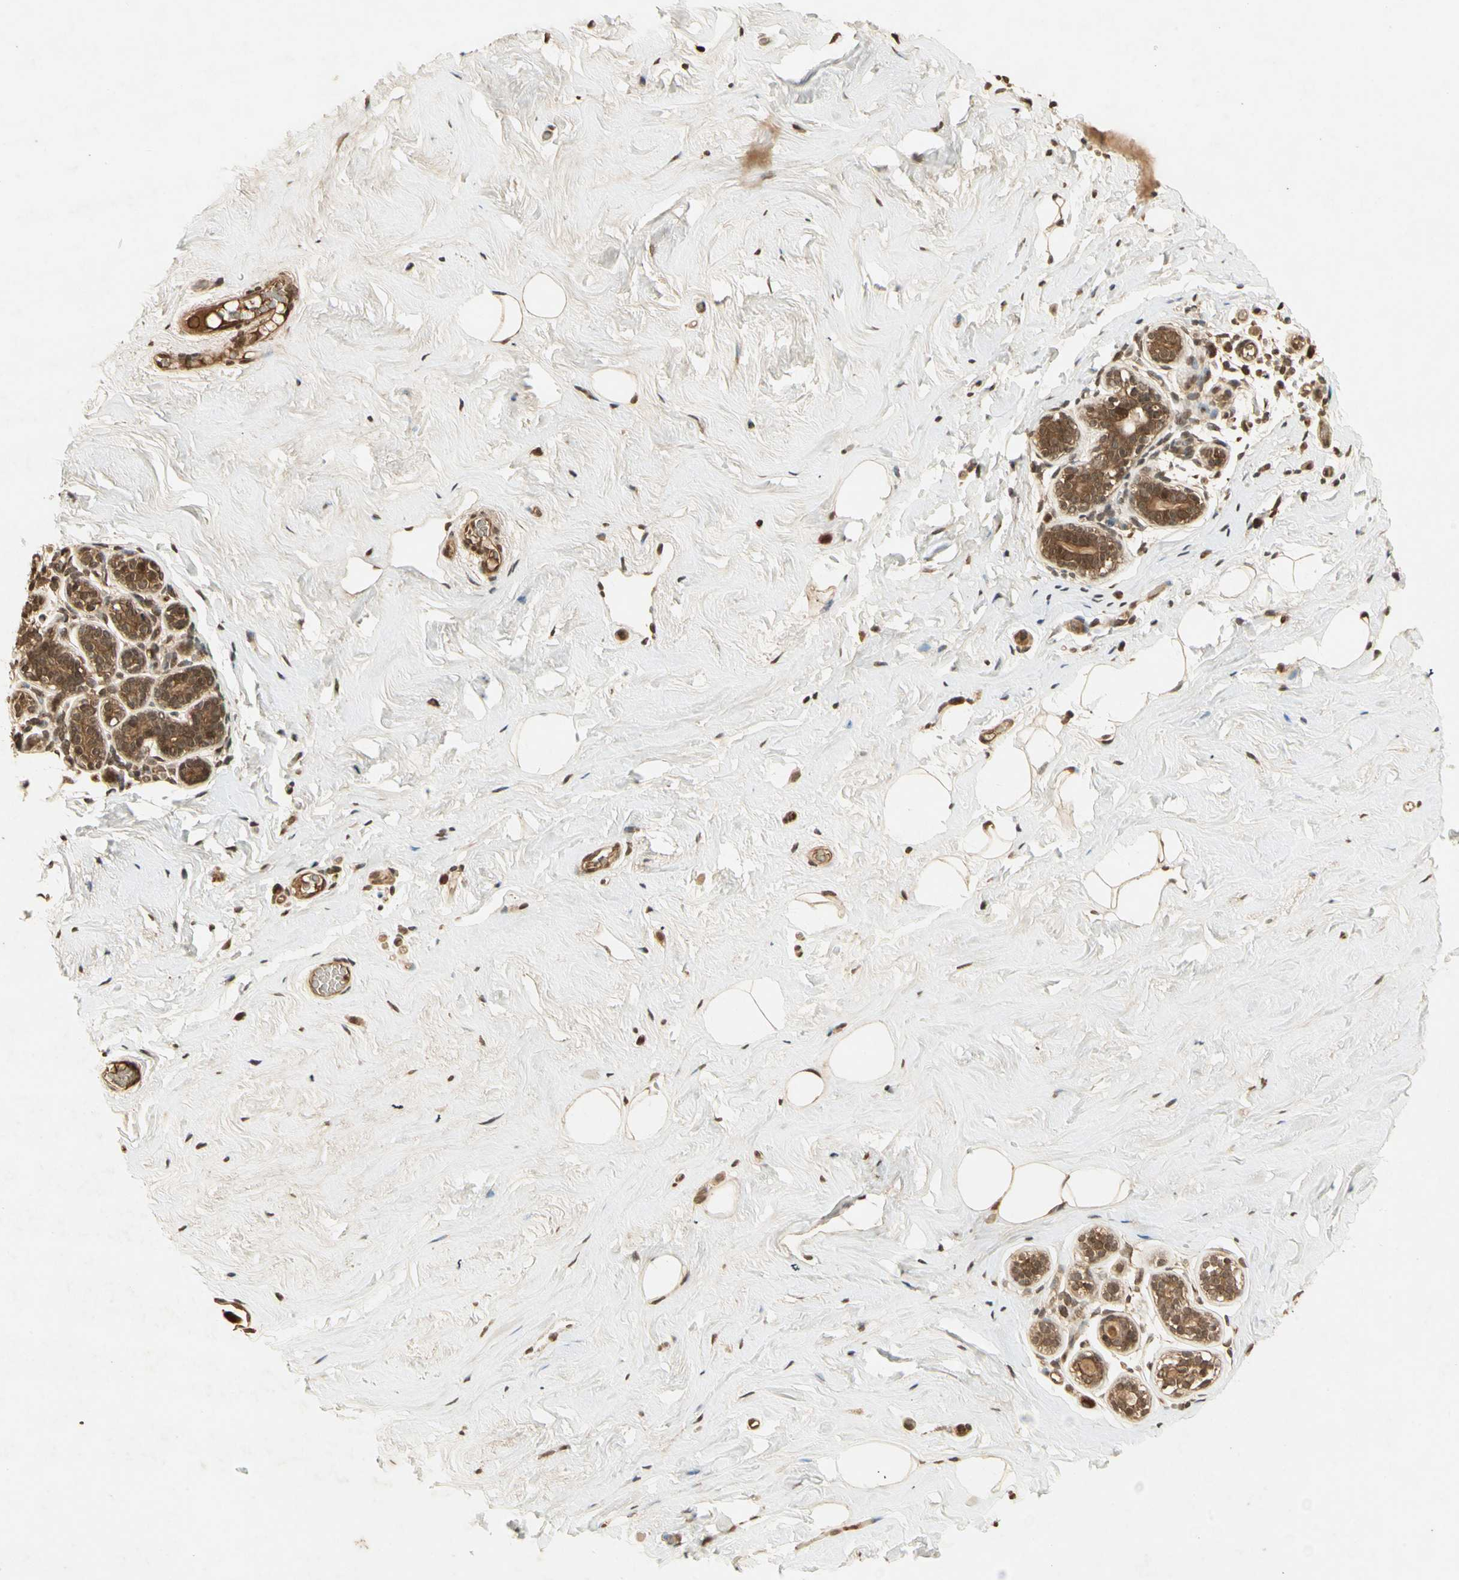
{"staining": {"intensity": "moderate", "quantity": ">75%", "location": "cytoplasmic/membranous,nuclear"}, "tissue": "breast", "cell_type": "Adipocytes", "image_type": "normal", "snomed": [{"axis": "morphology", "description": "Normal tissue, NOS"}, {"axis": "topography", "description": "Breast"}], "caption": "Moderate cytoplasmic/membranous,nuclear positivity for a protein is identified in approximately >75% of adipocytes of normal breast using immunohistochemistry.", "gene": "RFFL", "patient": {"sex": "female", "age": 75}}